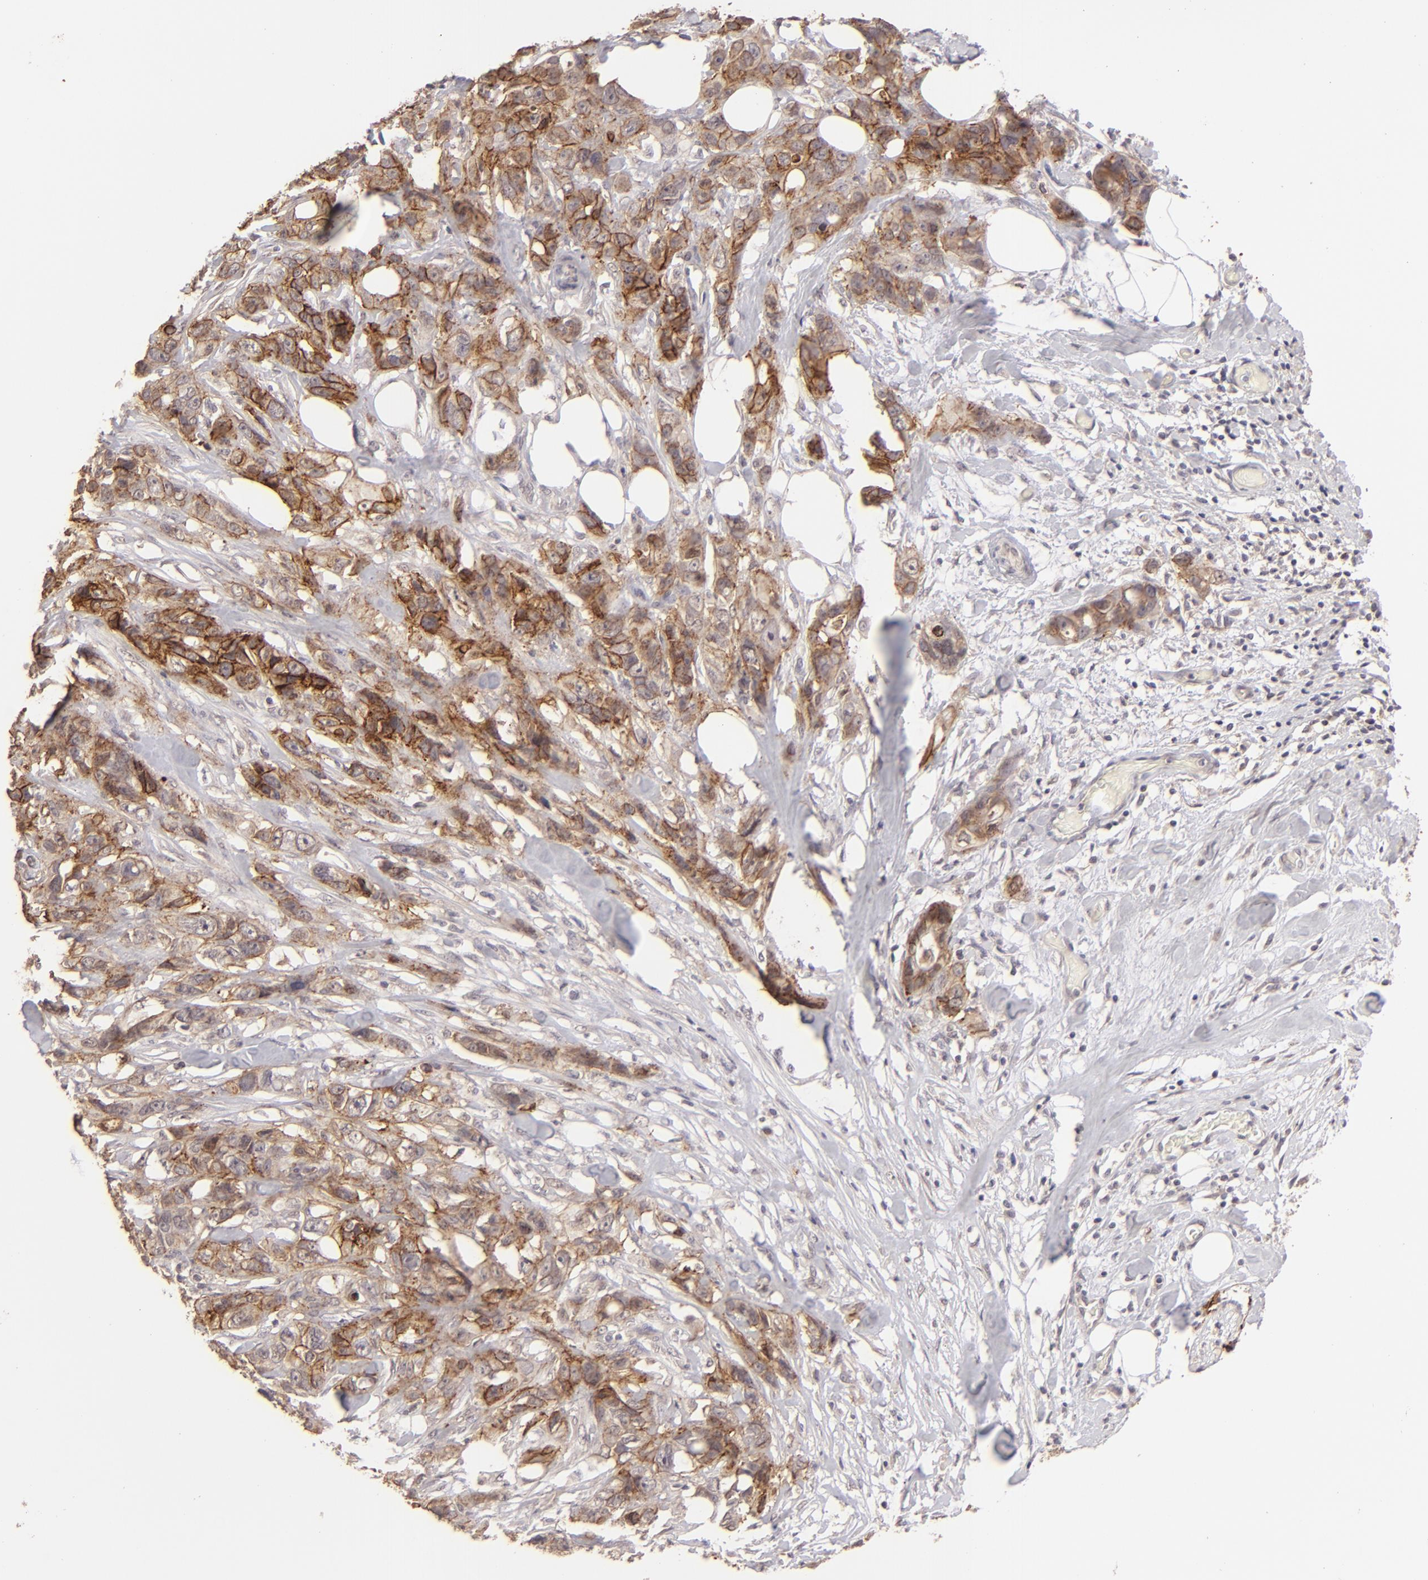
{"staining": {"intensity": "moderate", "quantity": ">75%", "location": "cytoplasmic/membranous"}, "tissue": "stomach cancer", "cell_type": "Tumor cells", "image_type": "cancer", "snomed": [{"axis": "morphology", "description": "Adenocarcinoma, NOS"}, {"axis": "topography", "description": "Stomach, upper"}], "caption": "Stomach cancer was stained to show a protein in brown. There is medium levels of moderate cytoplasmic/membranous positivity in about >75% of tumor cells.", "gene": "CLDN1", "patient": {"sex": "male", "age": 47}}